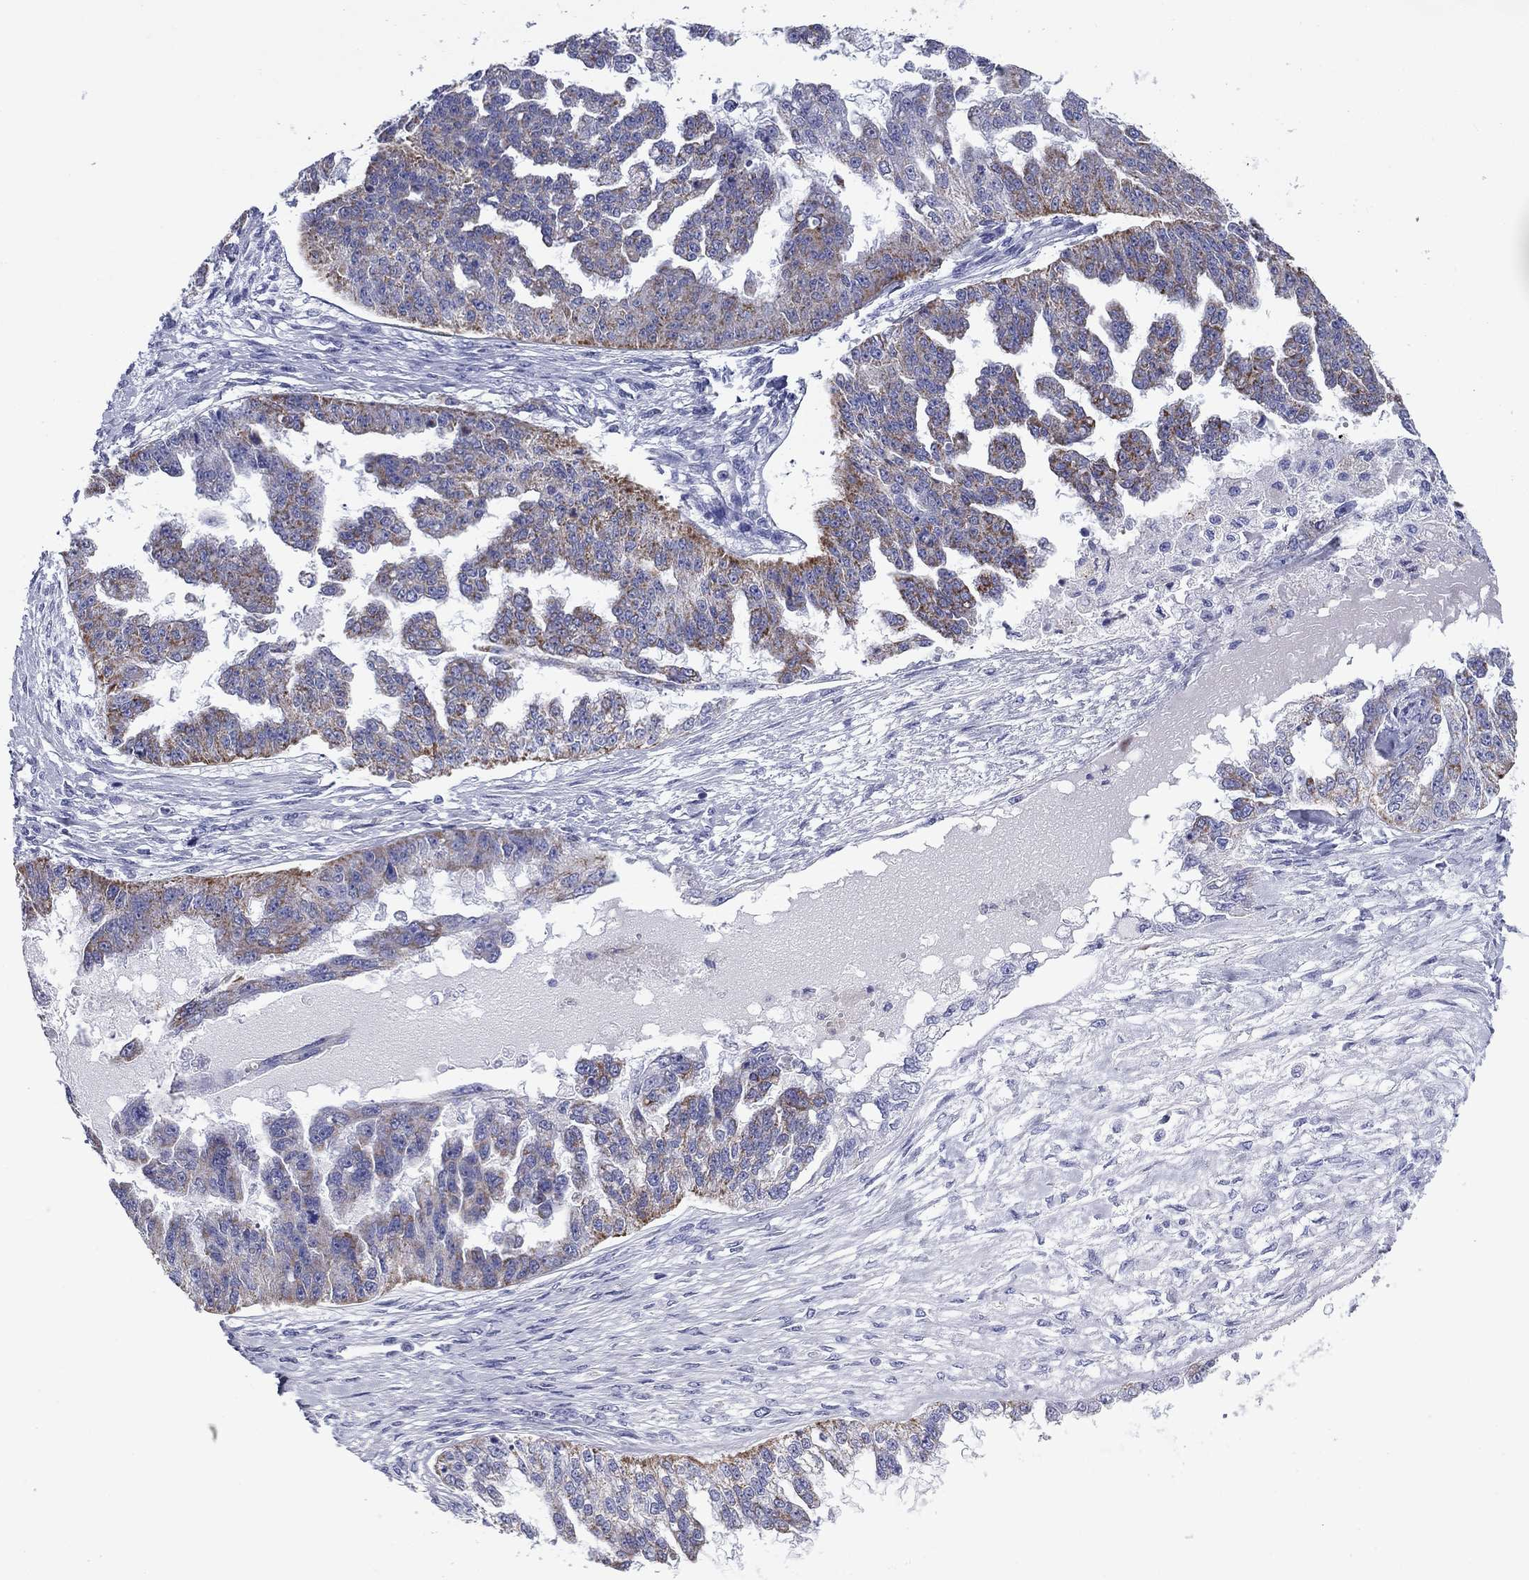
{"staining": {"intensity": "moderate", "quantity": "<25%", "location": "cytoplasmic/membranous"}, "tissue": "ovarian cancer", "cell_type": "Tumor cells", "image_type": "cancer", "snomed": [{"axis": "morphology", "description": "Cystadenocarcinoma, serous, NOS"}, {"axis": "topography", "description": "Ovary"}], "caption": "Tumor cells exhibit low levels of moderate cytoplasmic/membranous staining in approximately <25% of cells in human ovarian serous cystadenocarcinoma.", "gene": "ACADSB", "patient": {"sex": "female", "age": 58}}